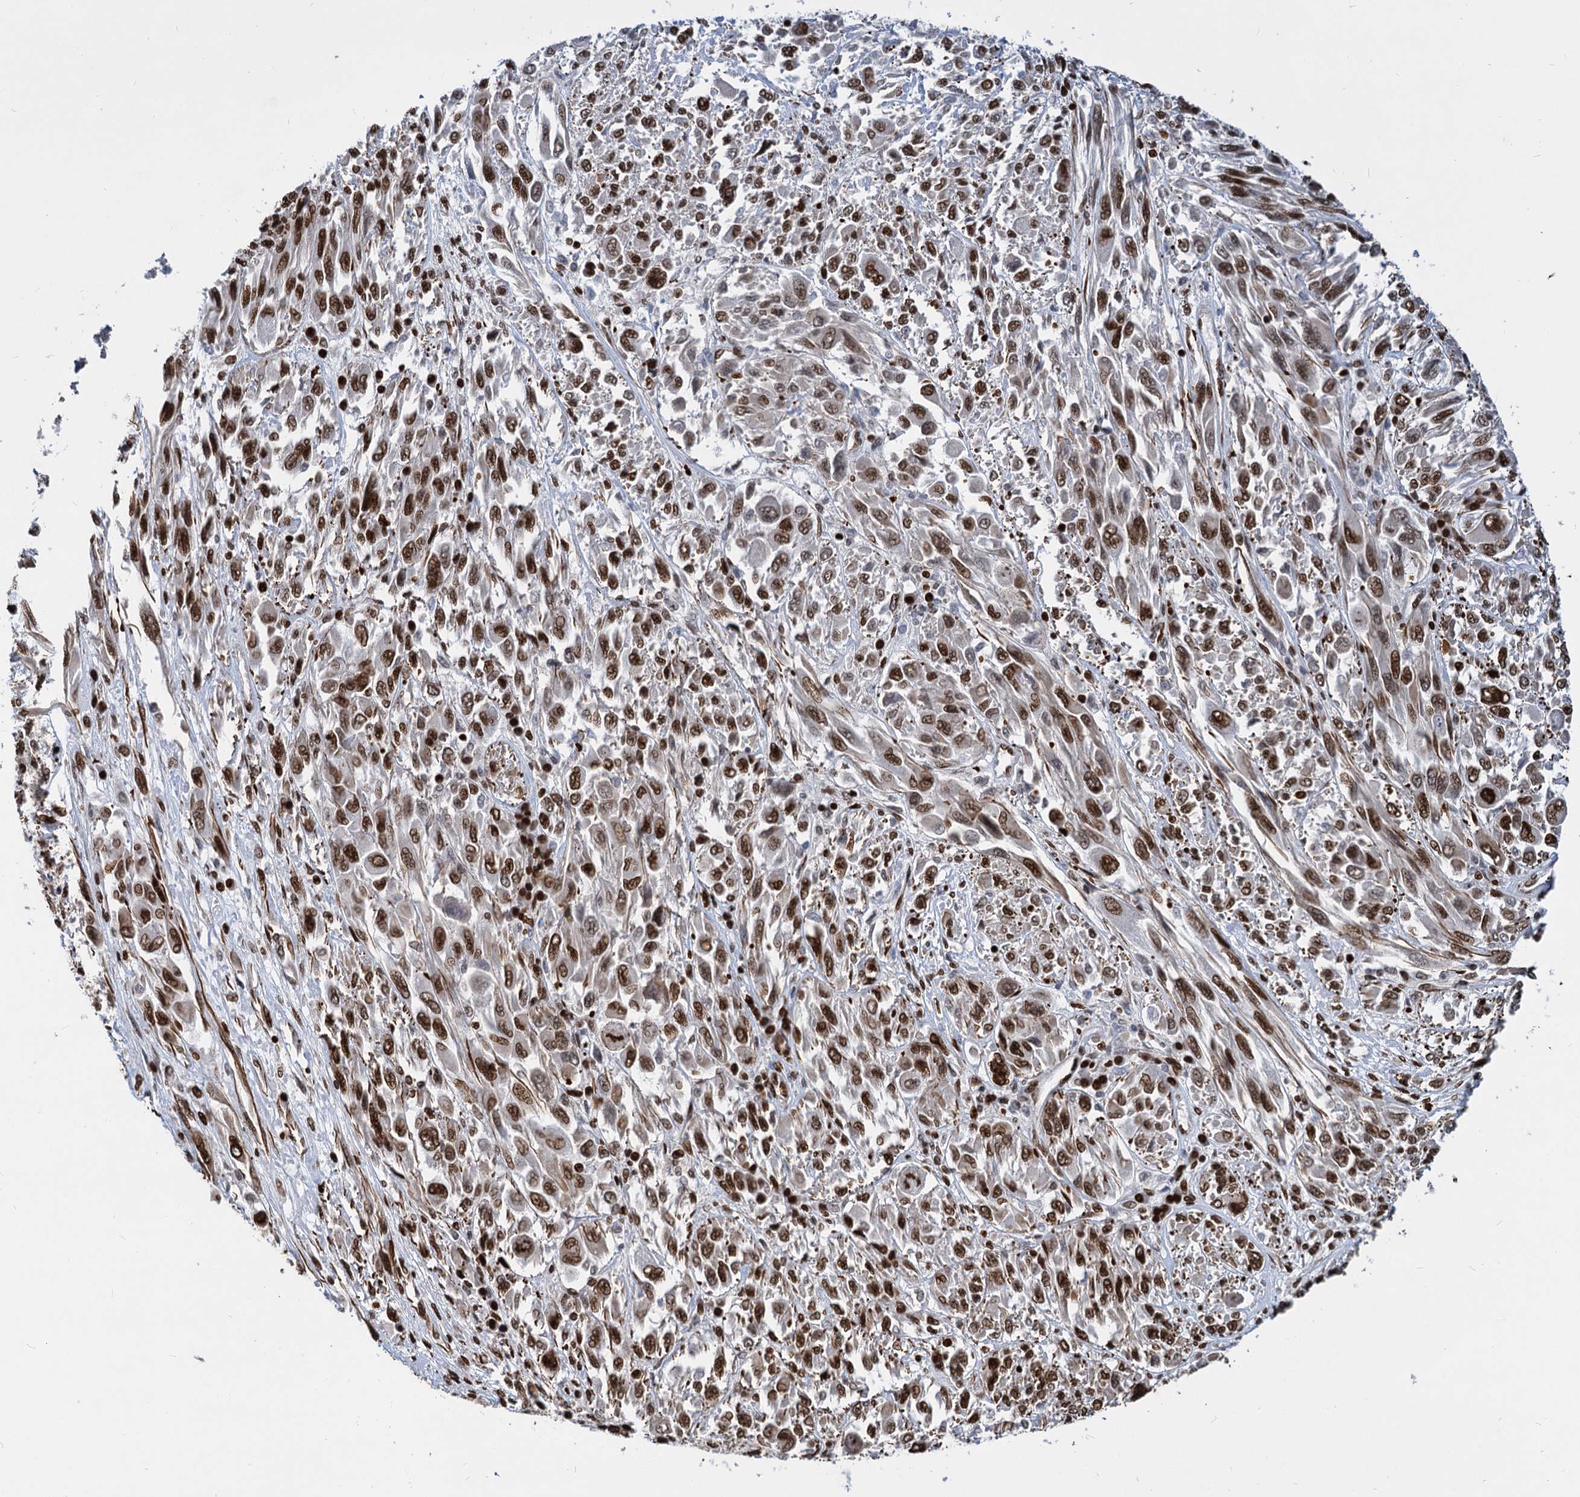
{"staining": {"intensity": "strong", "quantity": ">75%", "location": "nuclear"}, "tissue": "melanoma", "cell_type": "Tumor cells", "image_type": "cancer", "snomed": [{"axis": "morphology", "description": "Malignant melanoma, NOS"}, {"axis": "topography", "description": "Skin"}], "caption": "Immunohistochemistry (IHC) of melanoma reveals high levels of strong nuclear positivity in about >75% of tumor cells. The protein is shown in brown color, while the nuclei are stained blue.", "gene": "MECP2", "patient": {"sex": "female", "age": 91}}